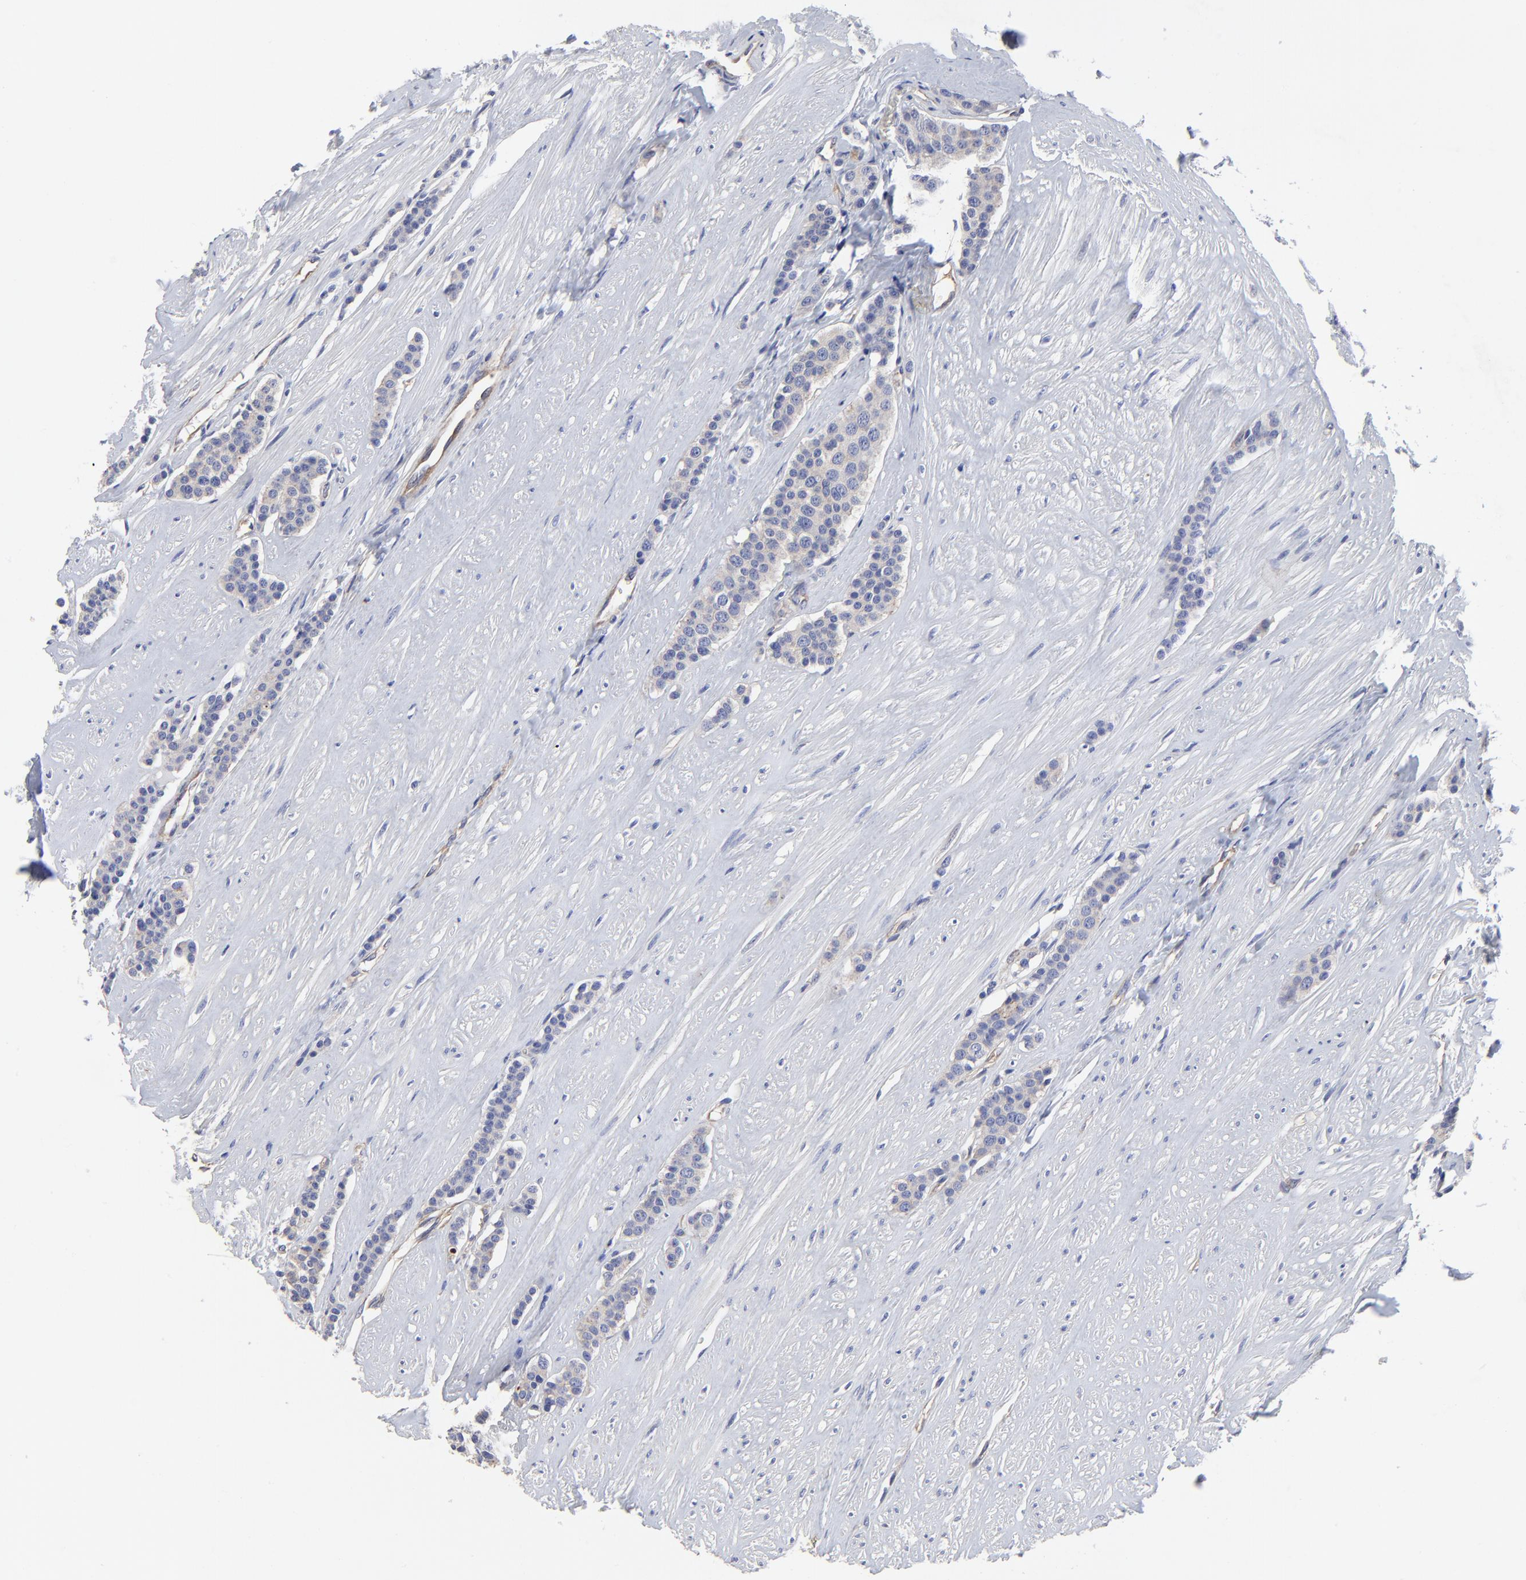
{"staining": {"intensity": "weak", "quantity": "<25%", "location": "cytoplasmic/membranous"}, "tissue": "carcinoid", "cell_type": "Tumor cells", "image_type": "cancer", "snomed": [{"axis": "morphology", "description": "Carcinoid, malignant, NOS"}, {"axis": "topography", "description": "Small intestine"}], "caption": "Immunohistochemical staining of carcinoid shows no significant staining in tumor cells. (DAB (3,3'-diaminobenzidine) immunohistochemistry (IHC) visualized using brightfield microscopy, high magnification).", "gene": "SULF2", "patient": {"sex": "male", "age": 60}}